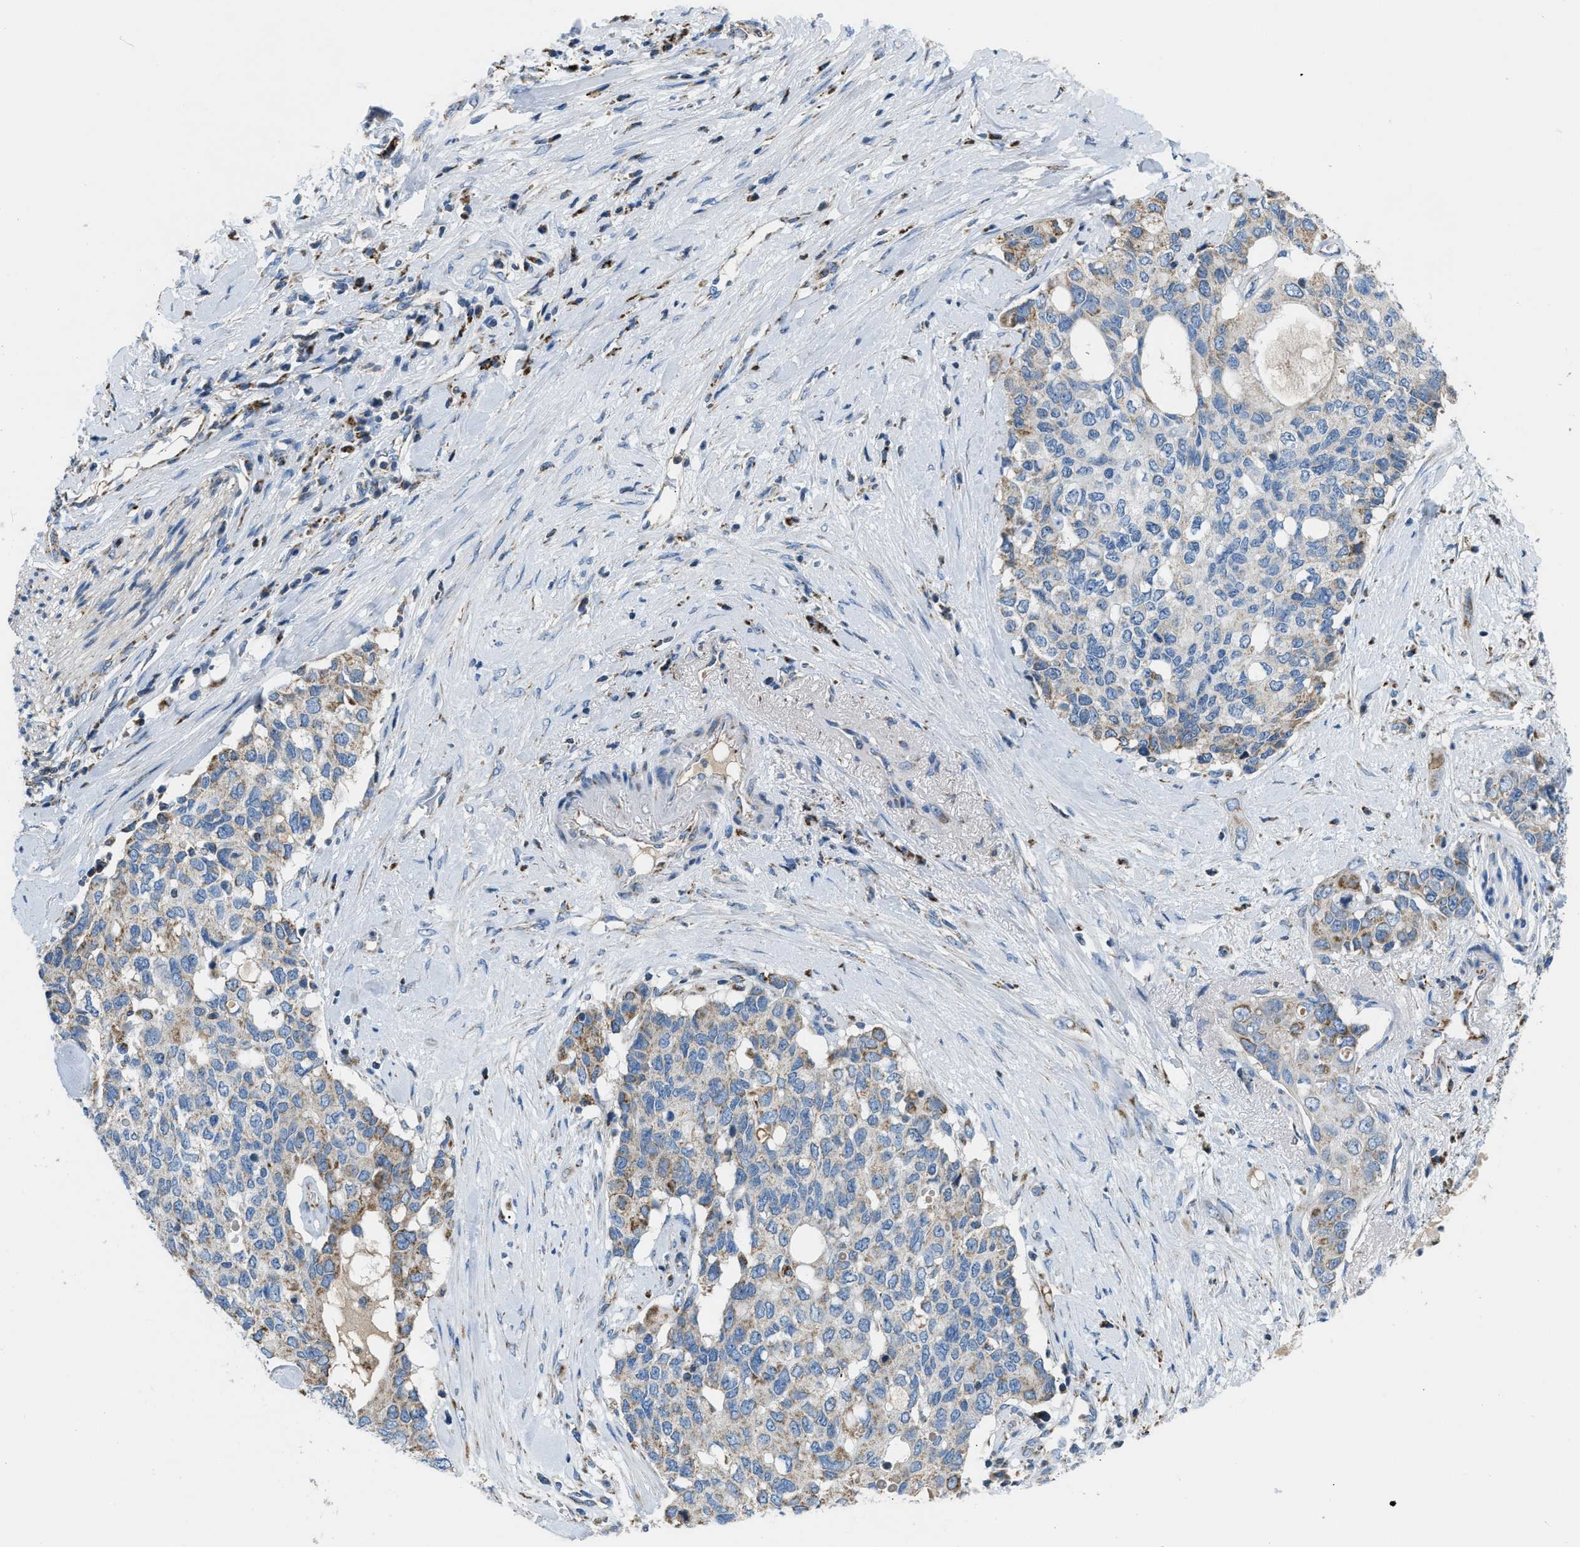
{"staining": {"intensity": "moderate", "quantity": "25%-75%", "location": "cytoplasmic/membranous"}, "tissue": "pancreatic cancer", "cell_type": "Tumor cells", "image_type": "cancer", "snomed": [{"axis": "morphology", "description": "Adenocarcinoma, NOS"}, {"axis": "topography", "description": "Pancreas"}], "caption": "Immunohistochemical staining of pancreatic cancer reveals moderate cytoplasmic/membranous protein staining in approximately 25%-75% of tumor cells.", "gene": "ACADVL", "patient": {"sex": "female", "age": 56}}